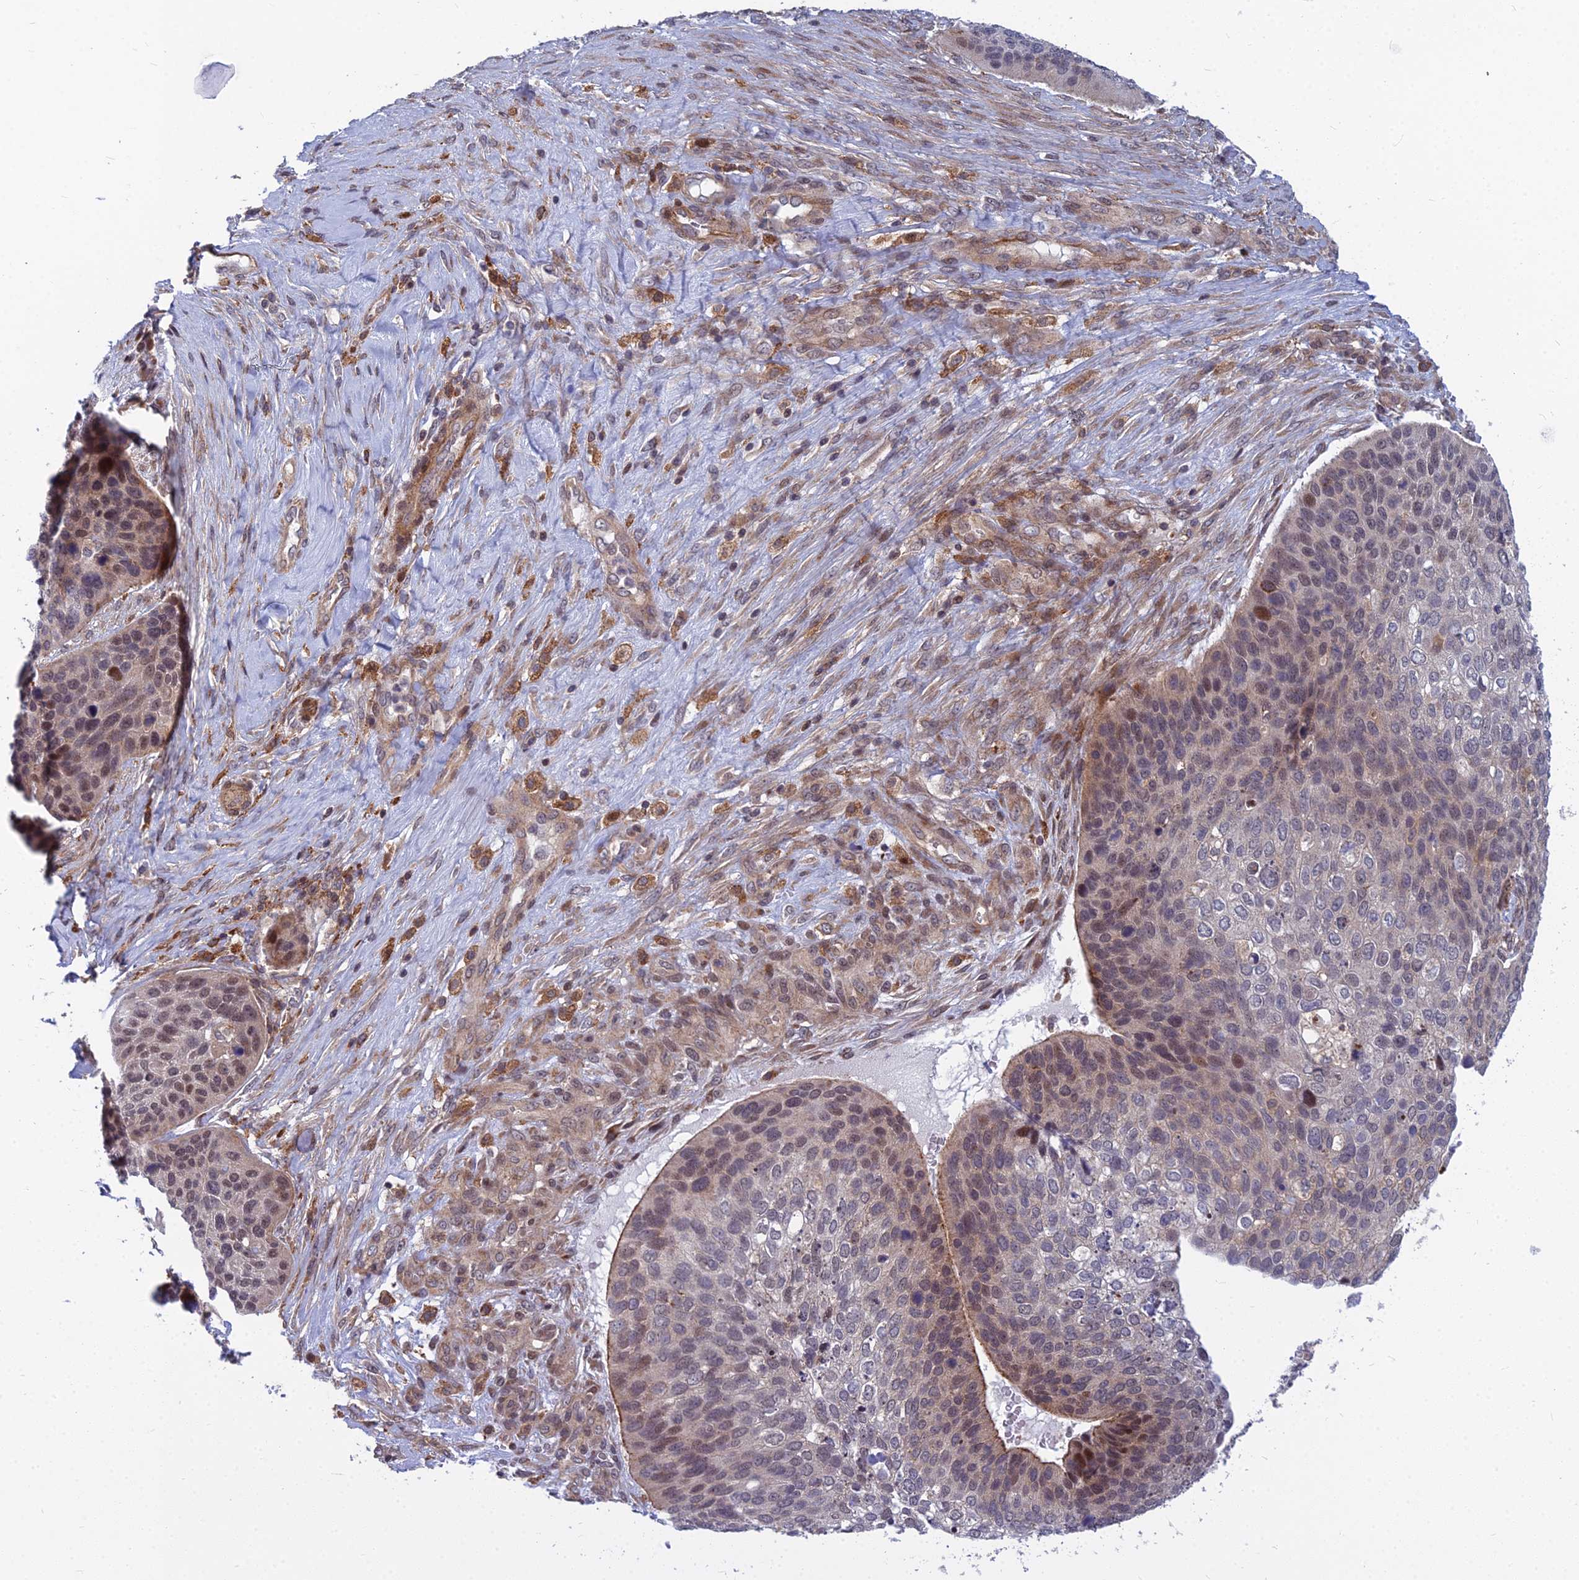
{"staining": {"intensity": "moderate", "quantity": "<25%", "location": "nuclear"}, "tissue": "skin cancer", "cell_type": "Tumor cells", "image_type": "cancer", "snomed": [{"axis": "morphology", "description": "Basal cell carcinoma"}, {"axis": "topography", "description": "Skin"}], "caption": "Tumor cells show moderate nuclear staining in about <25% of cells in skin cancer (basal cell carcinoma).", "gene": "COMMD2", "patient": {"sex": "female", "age": 74}}